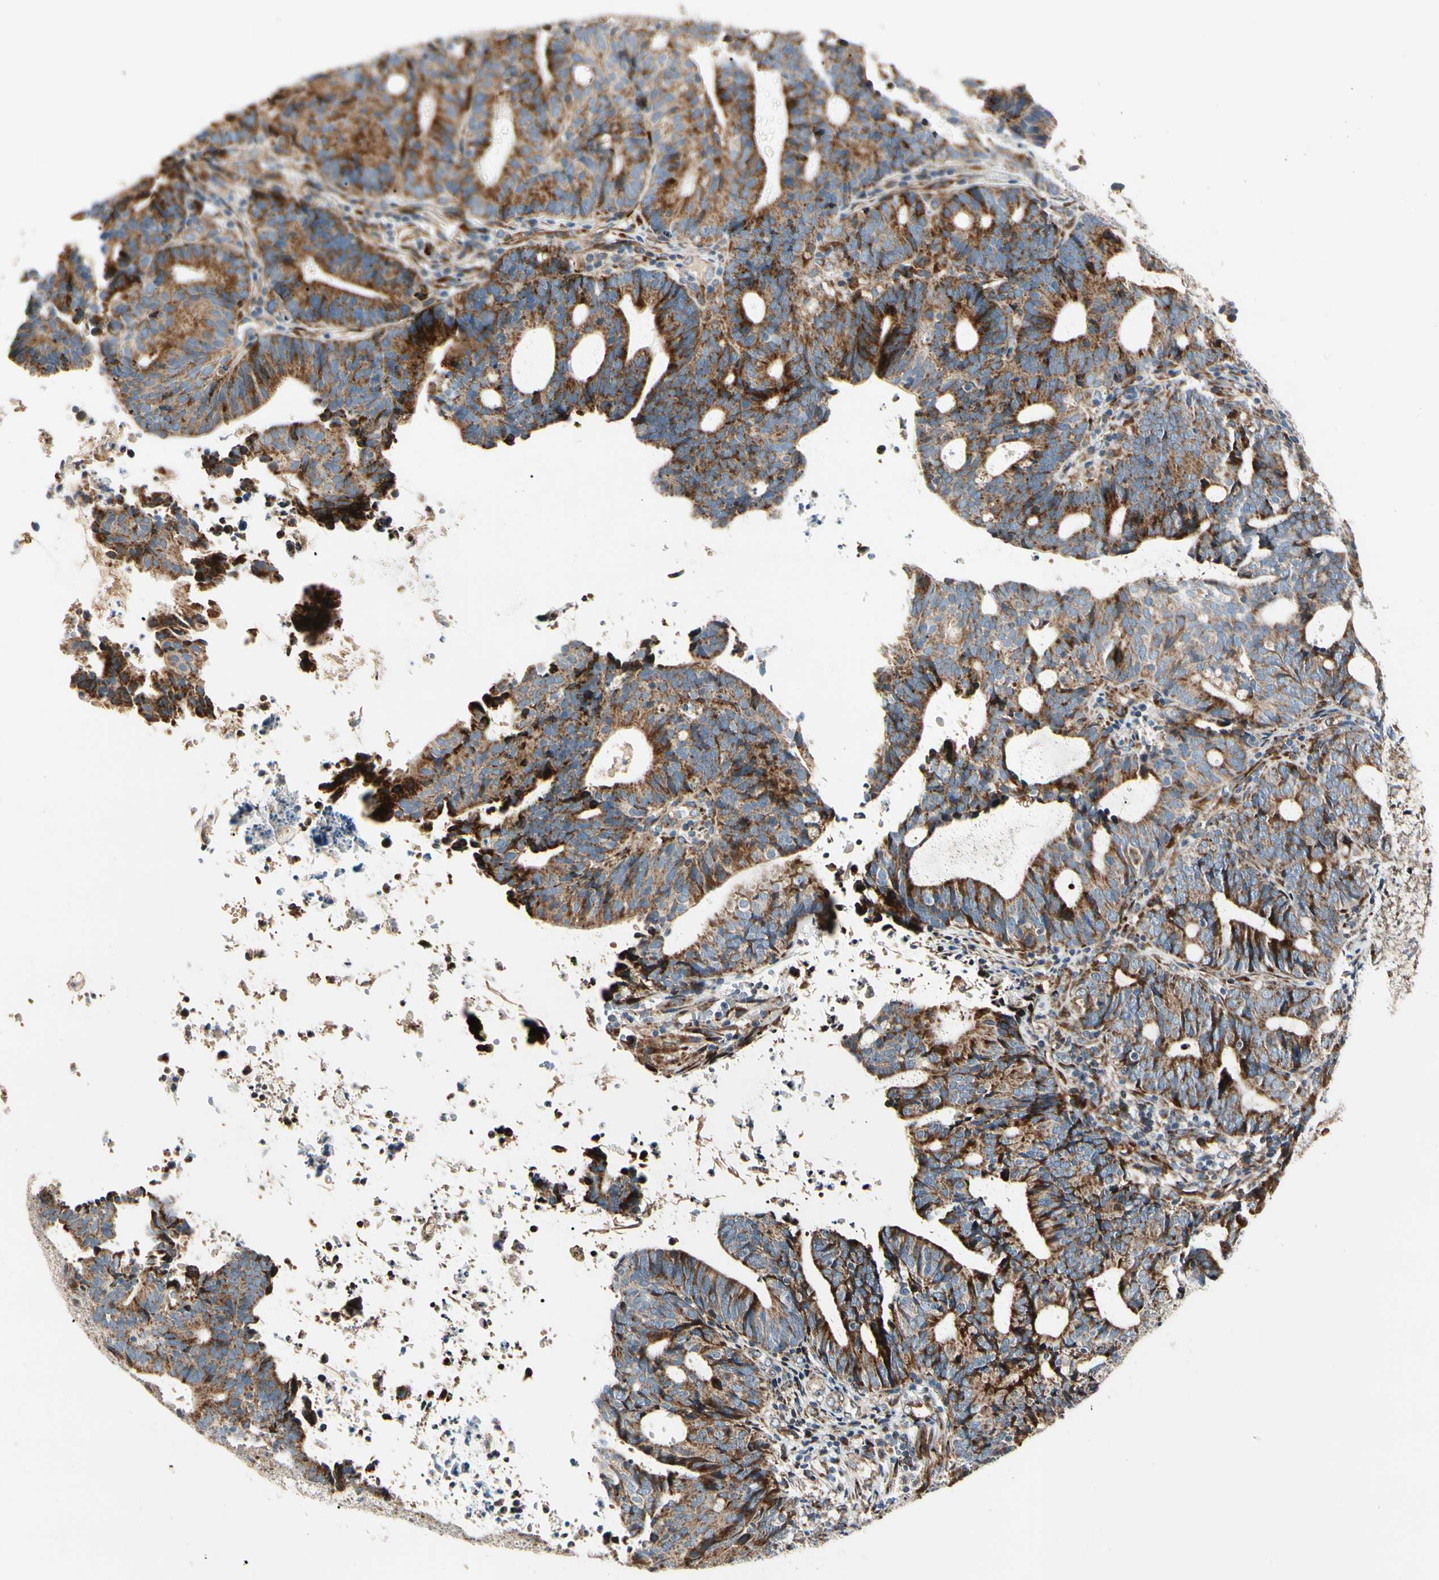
{"staining": {"intensity": "moderate", "quantity": ">75%", "location": "cytoplasmic/membranous"}, "tissue": "endometrial cancer", "cell_type": "Tumor cells", "image_type": "cancer", "snomed": [{"axis": "morphology", "description": "Adenocarcinoma, NOS"}, {"axis": "topography", "description": "Uterus"}], "caption": "Human adenocarcinoma (endometrial) stained with a protein marker shows moderate staining in tumor cells.", "gene": "MRPL9", "patient": {"sex": "female", "age": 83}}